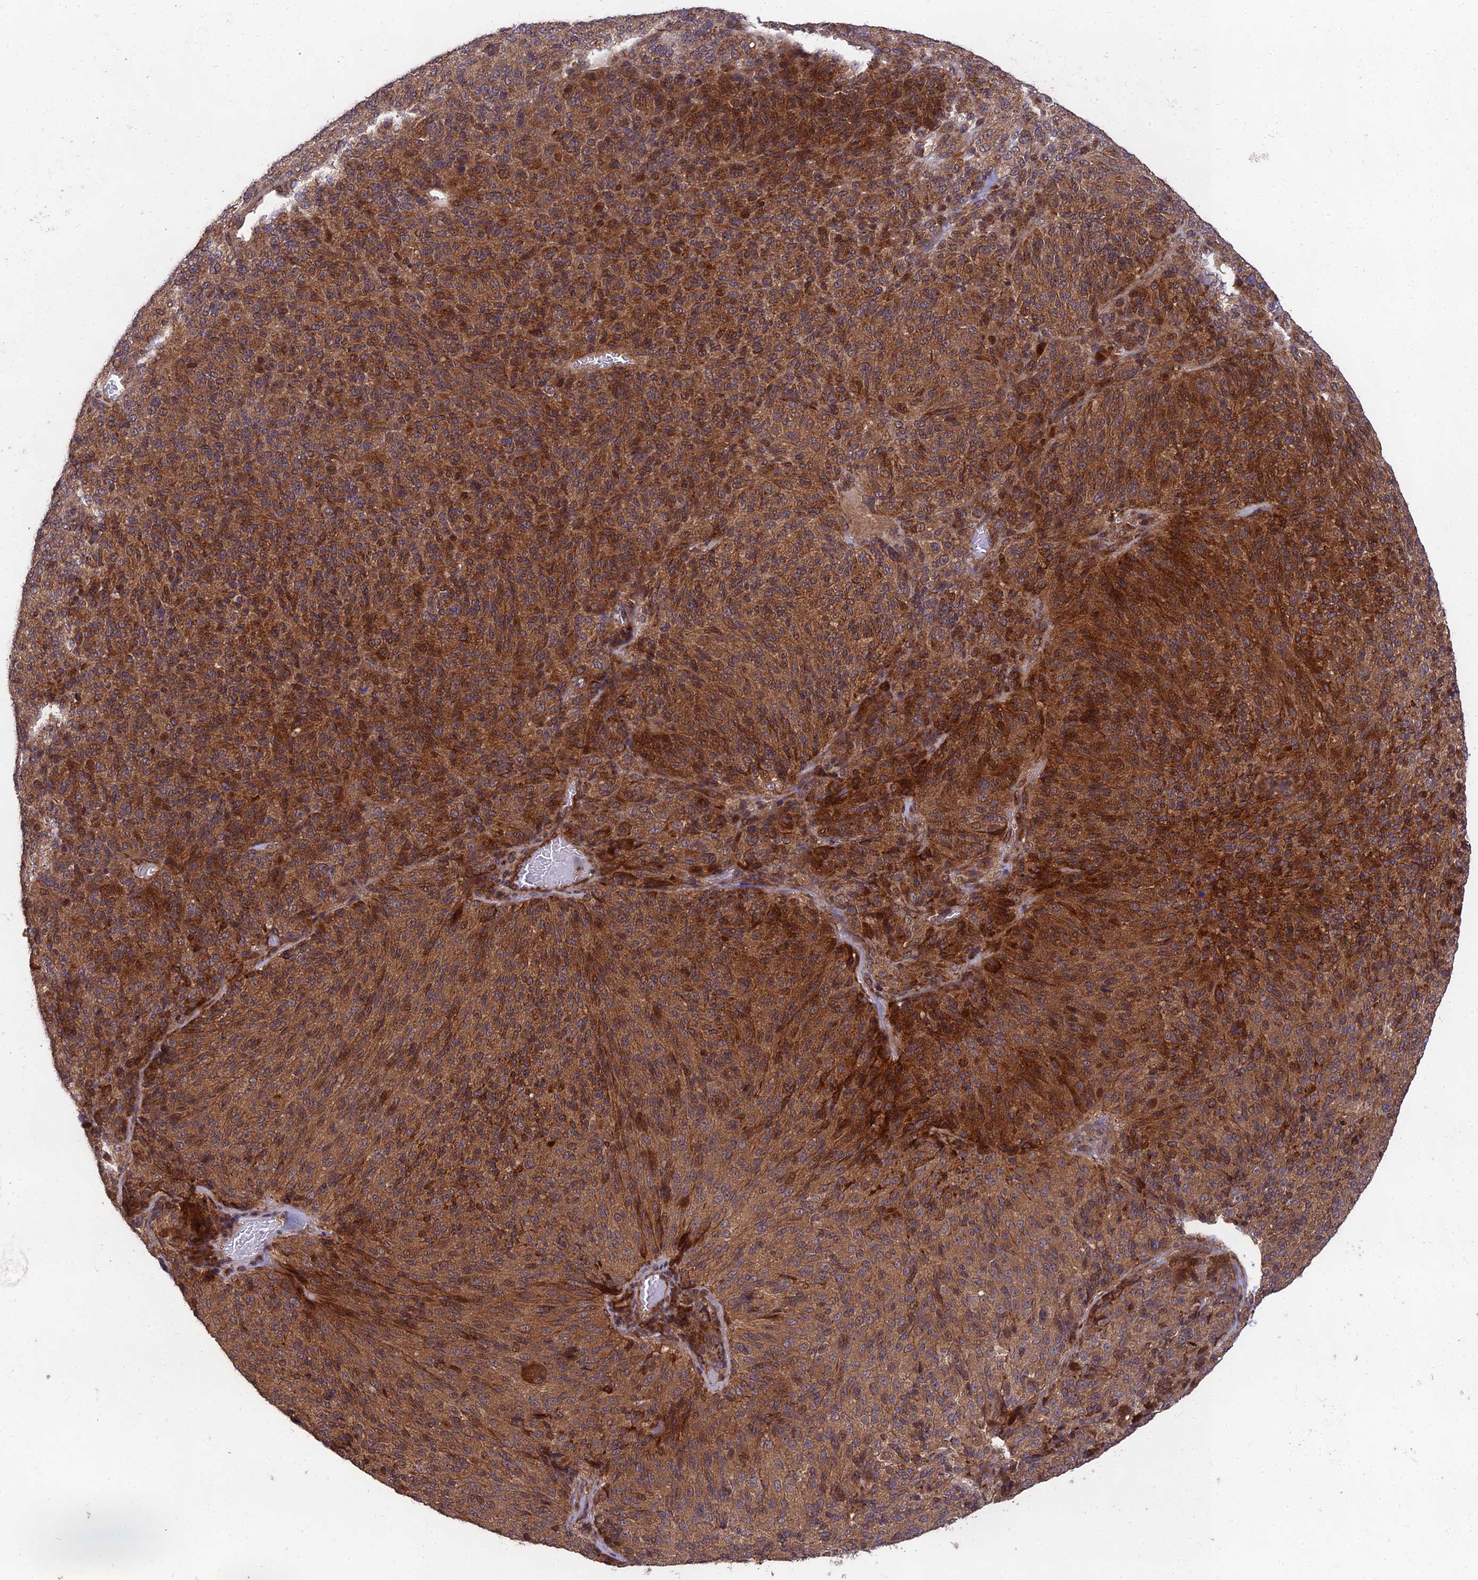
{"staining": {"intensity": "moderate", "quantity": ">75%", "location": "cytoplasmic/membranous,nuclear"}, "tissue": "melanoma", "cell_type": "Tumor cells", "image_type": "cancer", "snomed": [{"axis": "morphology", "description": "Malignant melanoma, Metastatic site"}, {"axis": "topography", "description": "Brain"}], "caption": "Immunohistochemistry (IHC) (DAB (3,3'-diaminobenzidine)) staining of human melanoma exhibits moderate cytoplasmic/membranous and nuclear protein staining in approximately >75% of tumor cells.", "gene": "MKKS", "patient": {"sex": "female", "age": 56}}